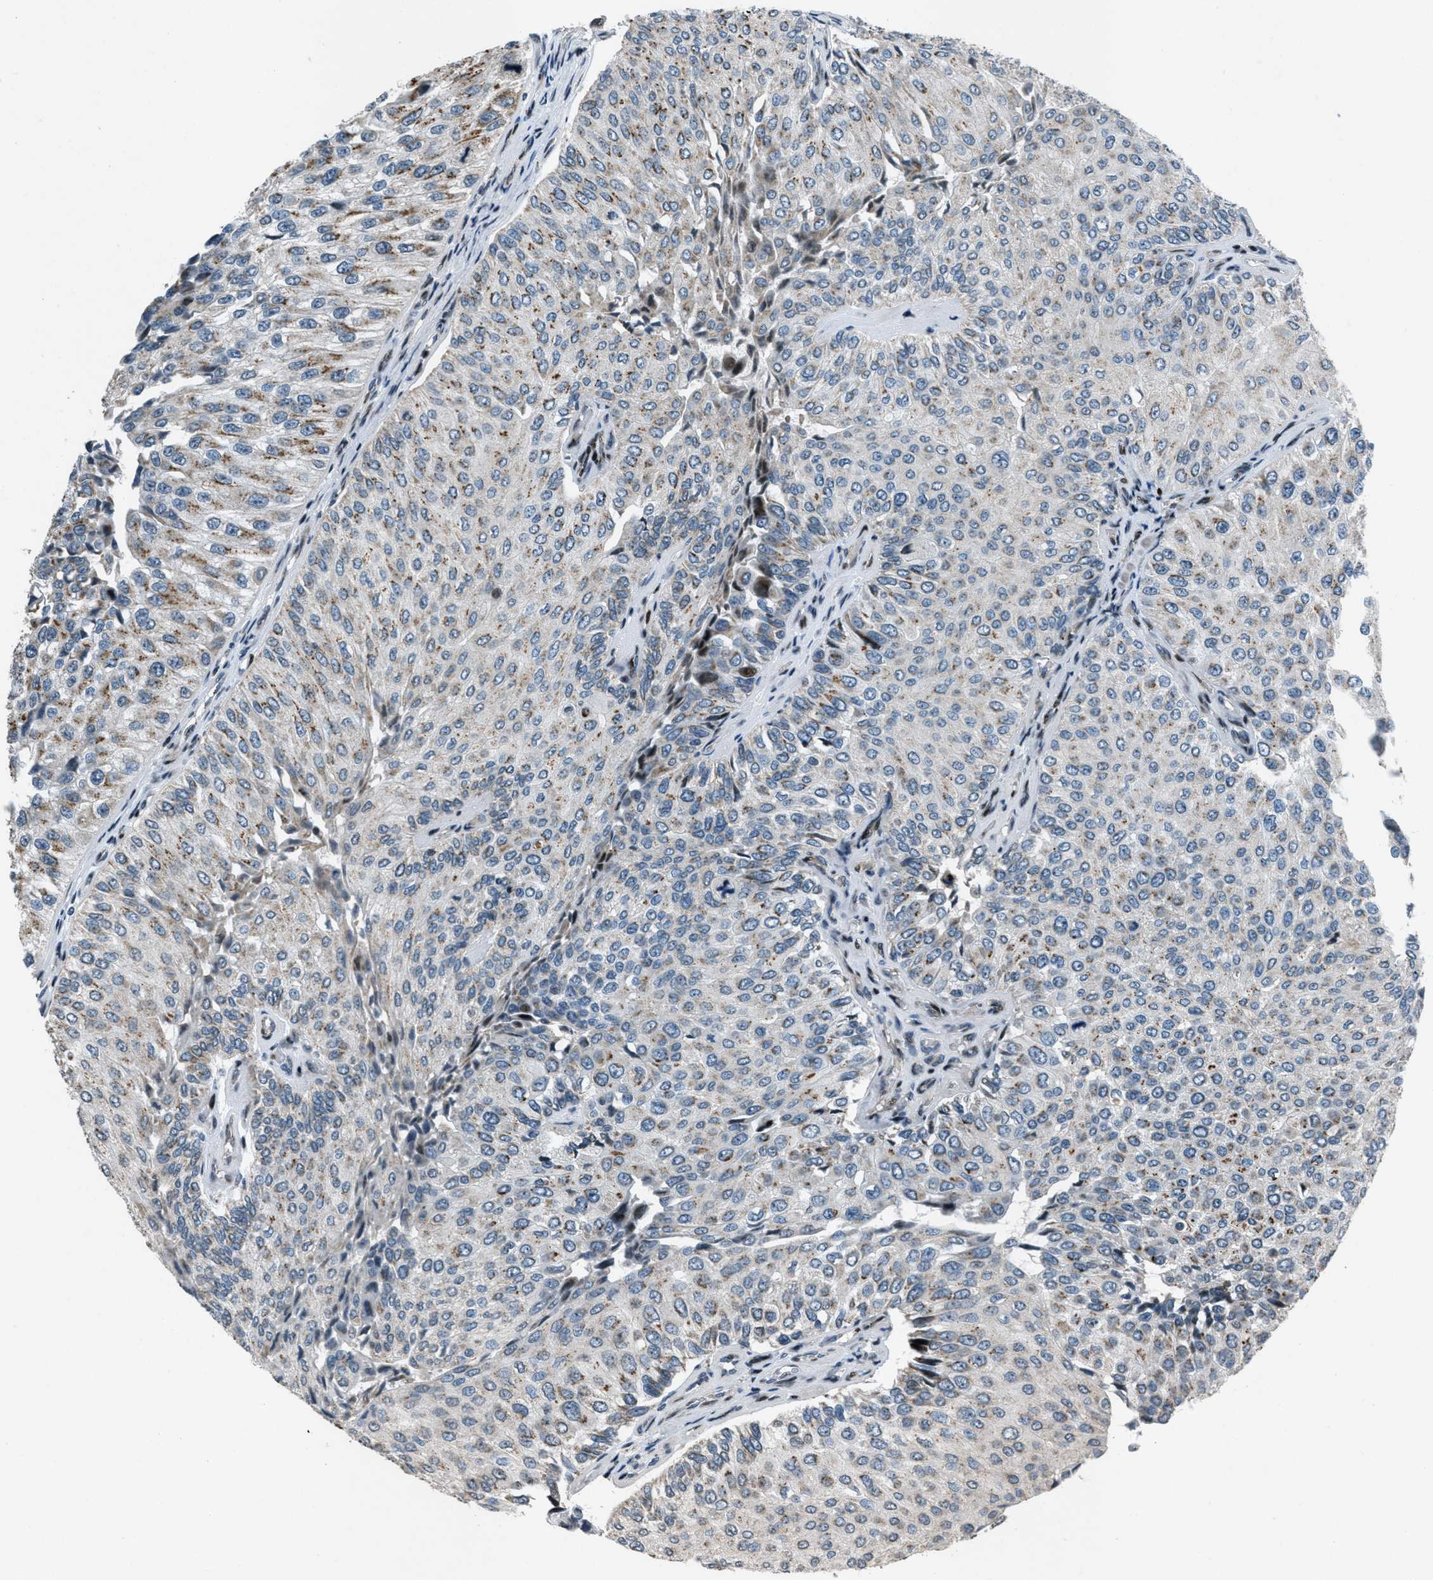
{"staining": {"intensity": "moderate", "quantity": "25%-75%", "location": "cytoplasmic/membranous"}, "tissue": "urothelial cancer", "cell_type": "Tumor cells", "image_type": "cancer", "snomed": [{"axis": "morphology", "description": "Urothelial carcinoma, High grade"}, {"axis": "topography", "description": "Kidney"}, {"axis": "topography", "description": "Urinary bladder"}], "caption": "Moderate cytoplasmic/membranous positivity is present in approximately 25%-75% of tumor cells in high-grade urothelial carcinoma. (DAB IHC, brown staining for protein, blue staining for nuclei).", "gene": "GPC6", "patient": {"sex": "male", "age": 77}}